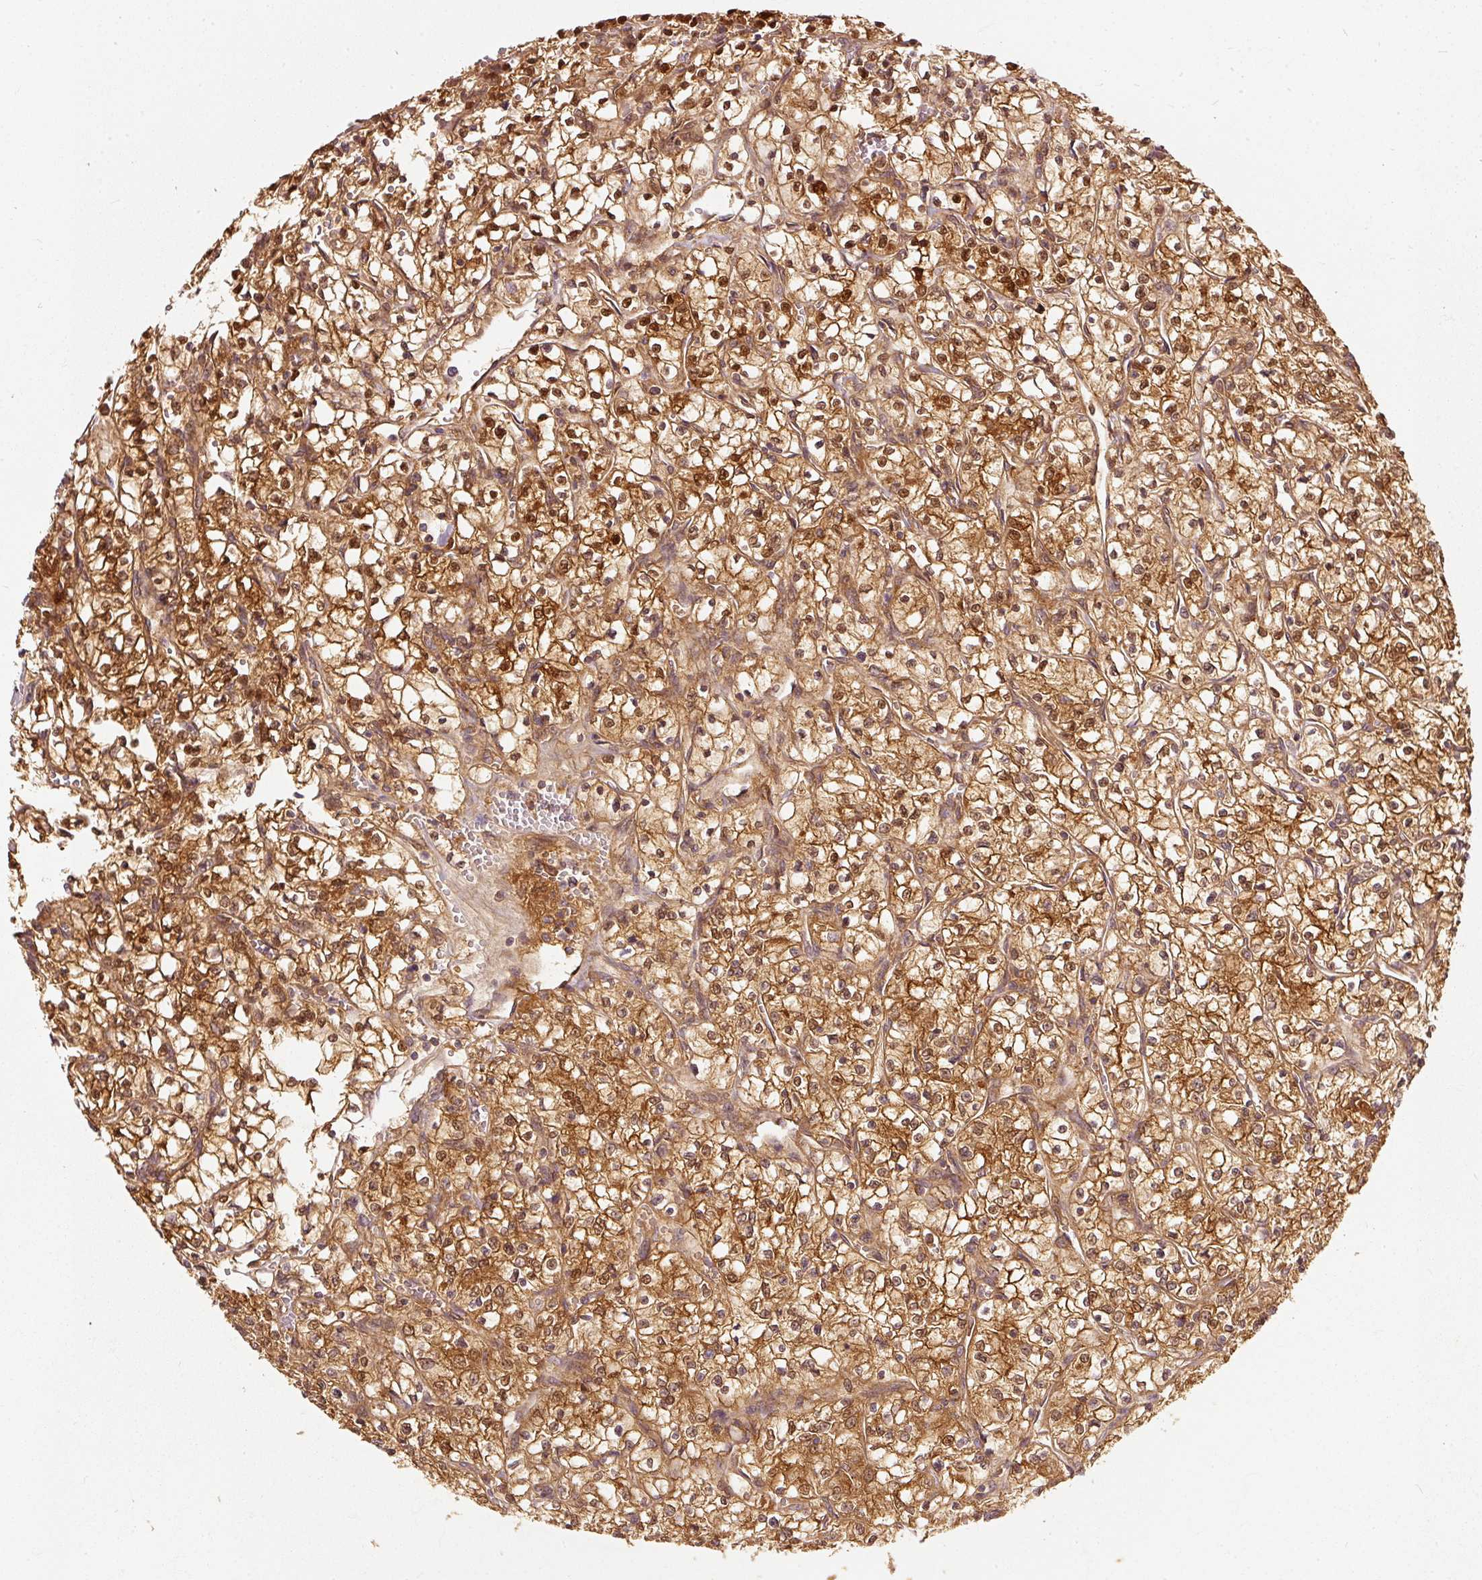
{"staining": {"intensity": "moderate", "quantity": ">75%", "location": "cytoplasmic/membranous,nuclear"}, "tissue": "renal cancer", "cell_type": "Tumor cells", "image_type": "cancer", "snomed": [{"axis": "morphology", "description": "Adenocarcinoma, NOS"}, {"axis": "topography", "description": "Kidney"}], "caption": "Immunohistochemistry (IHC) of human renal cancer shows medium levels of moderate cytoplasmic/membranous and nuclear staining in about >75% of tumor cells.", "gene": "EIF3B", "patient": {"sex": "female", "age": 64}}